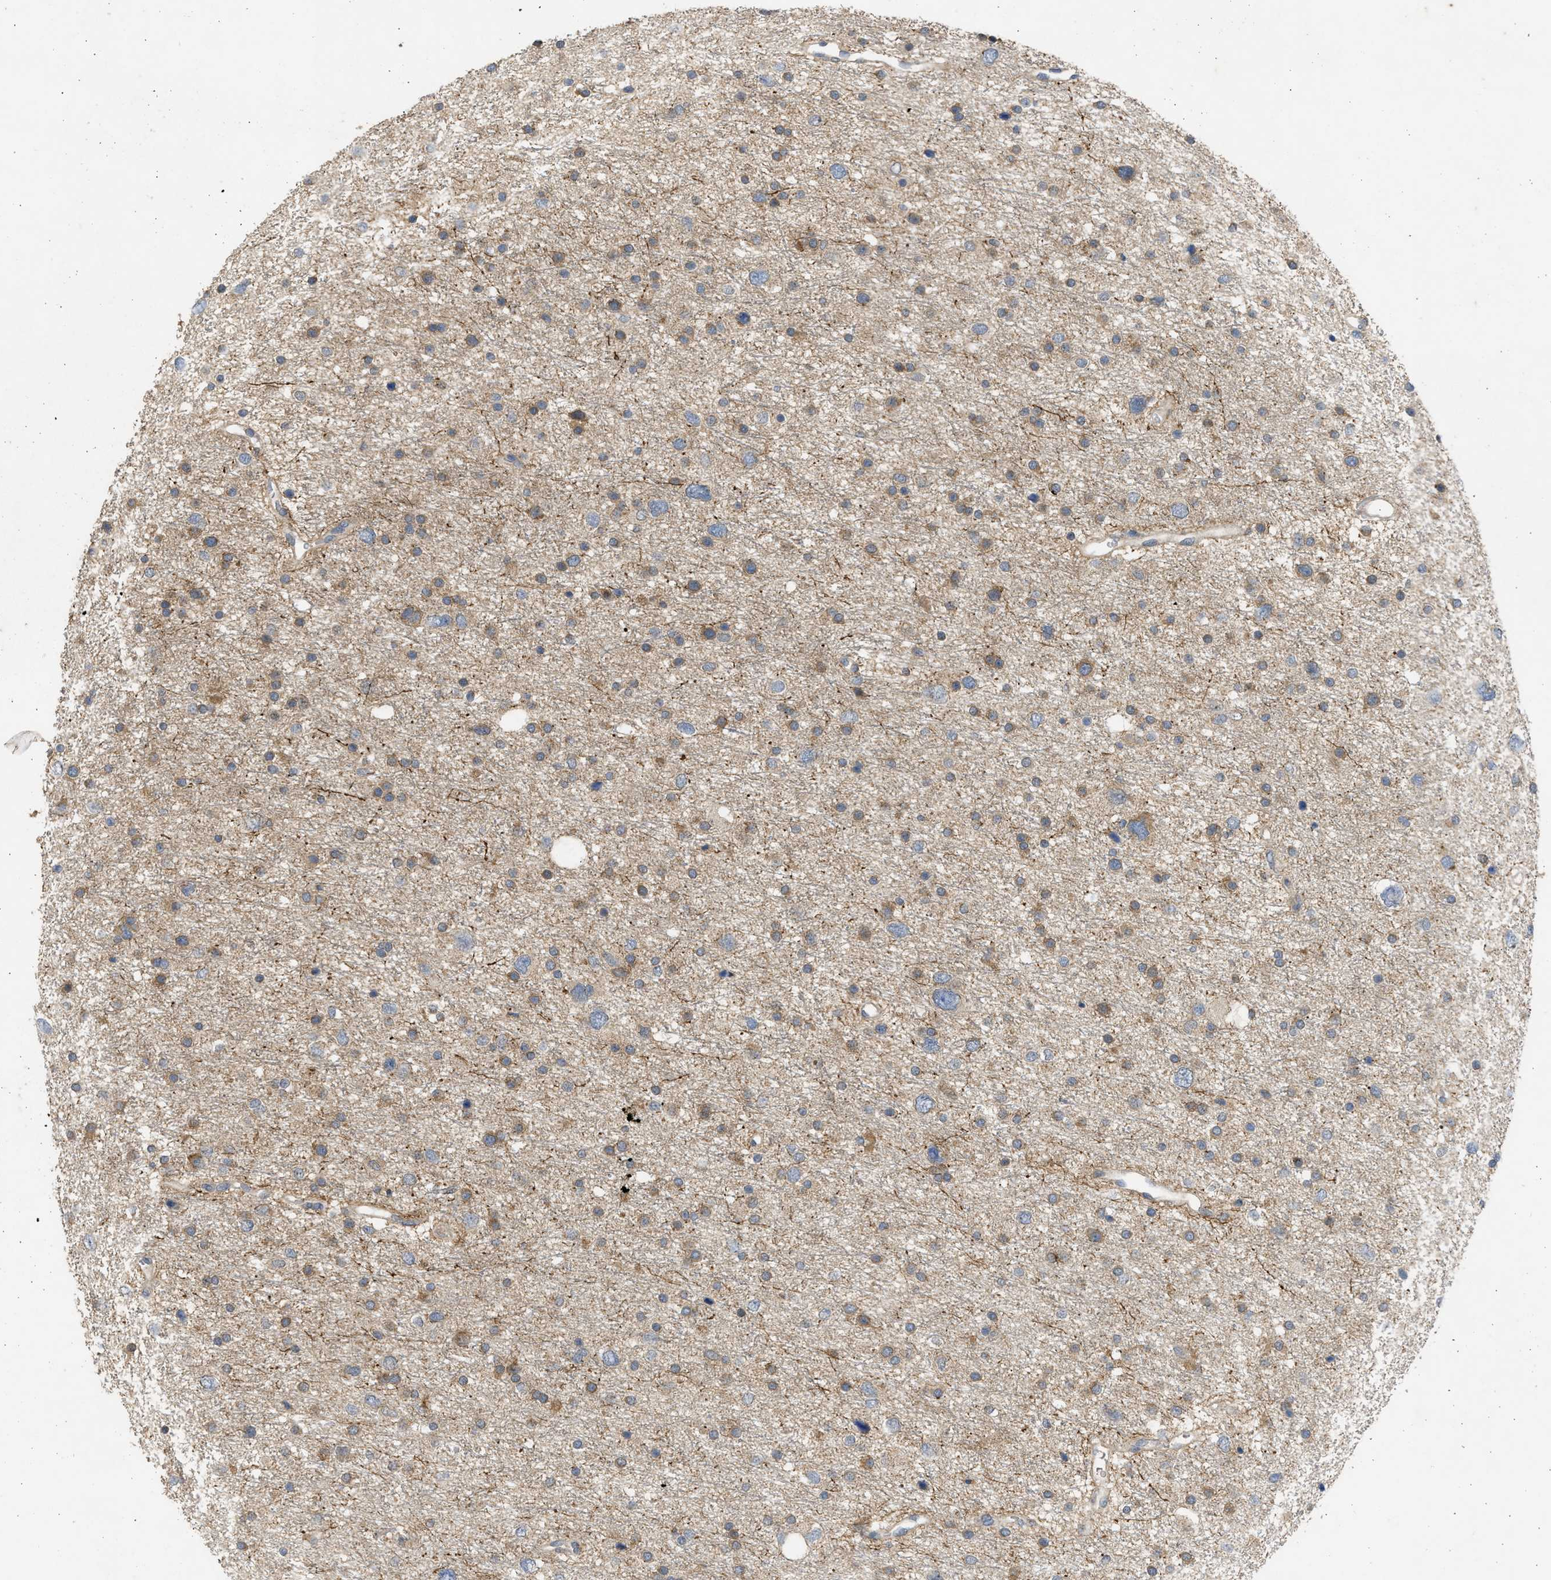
{"staining": {"intensity": "moderate", "quantity": ">75%", "location": "cytoplasmic/membranous"}, "tissue": "glioma", "cell_type": "Tumor cells", "image_type": "cancer", "snomed": [{"axis": "morphology", "description": "Glioma, malignant, Low grade"}, {"axis": "topography", "description": "Brain"}], "caption": "Immunohistochemistry (IHC) of human malignant low-grade glioma exhibits medium levels of moderate cytoplasmic/membranous positivity in about >75% of tumor cells.", "gene": "CYP1A1", "patient": {"sex": "female", "age": 37}}